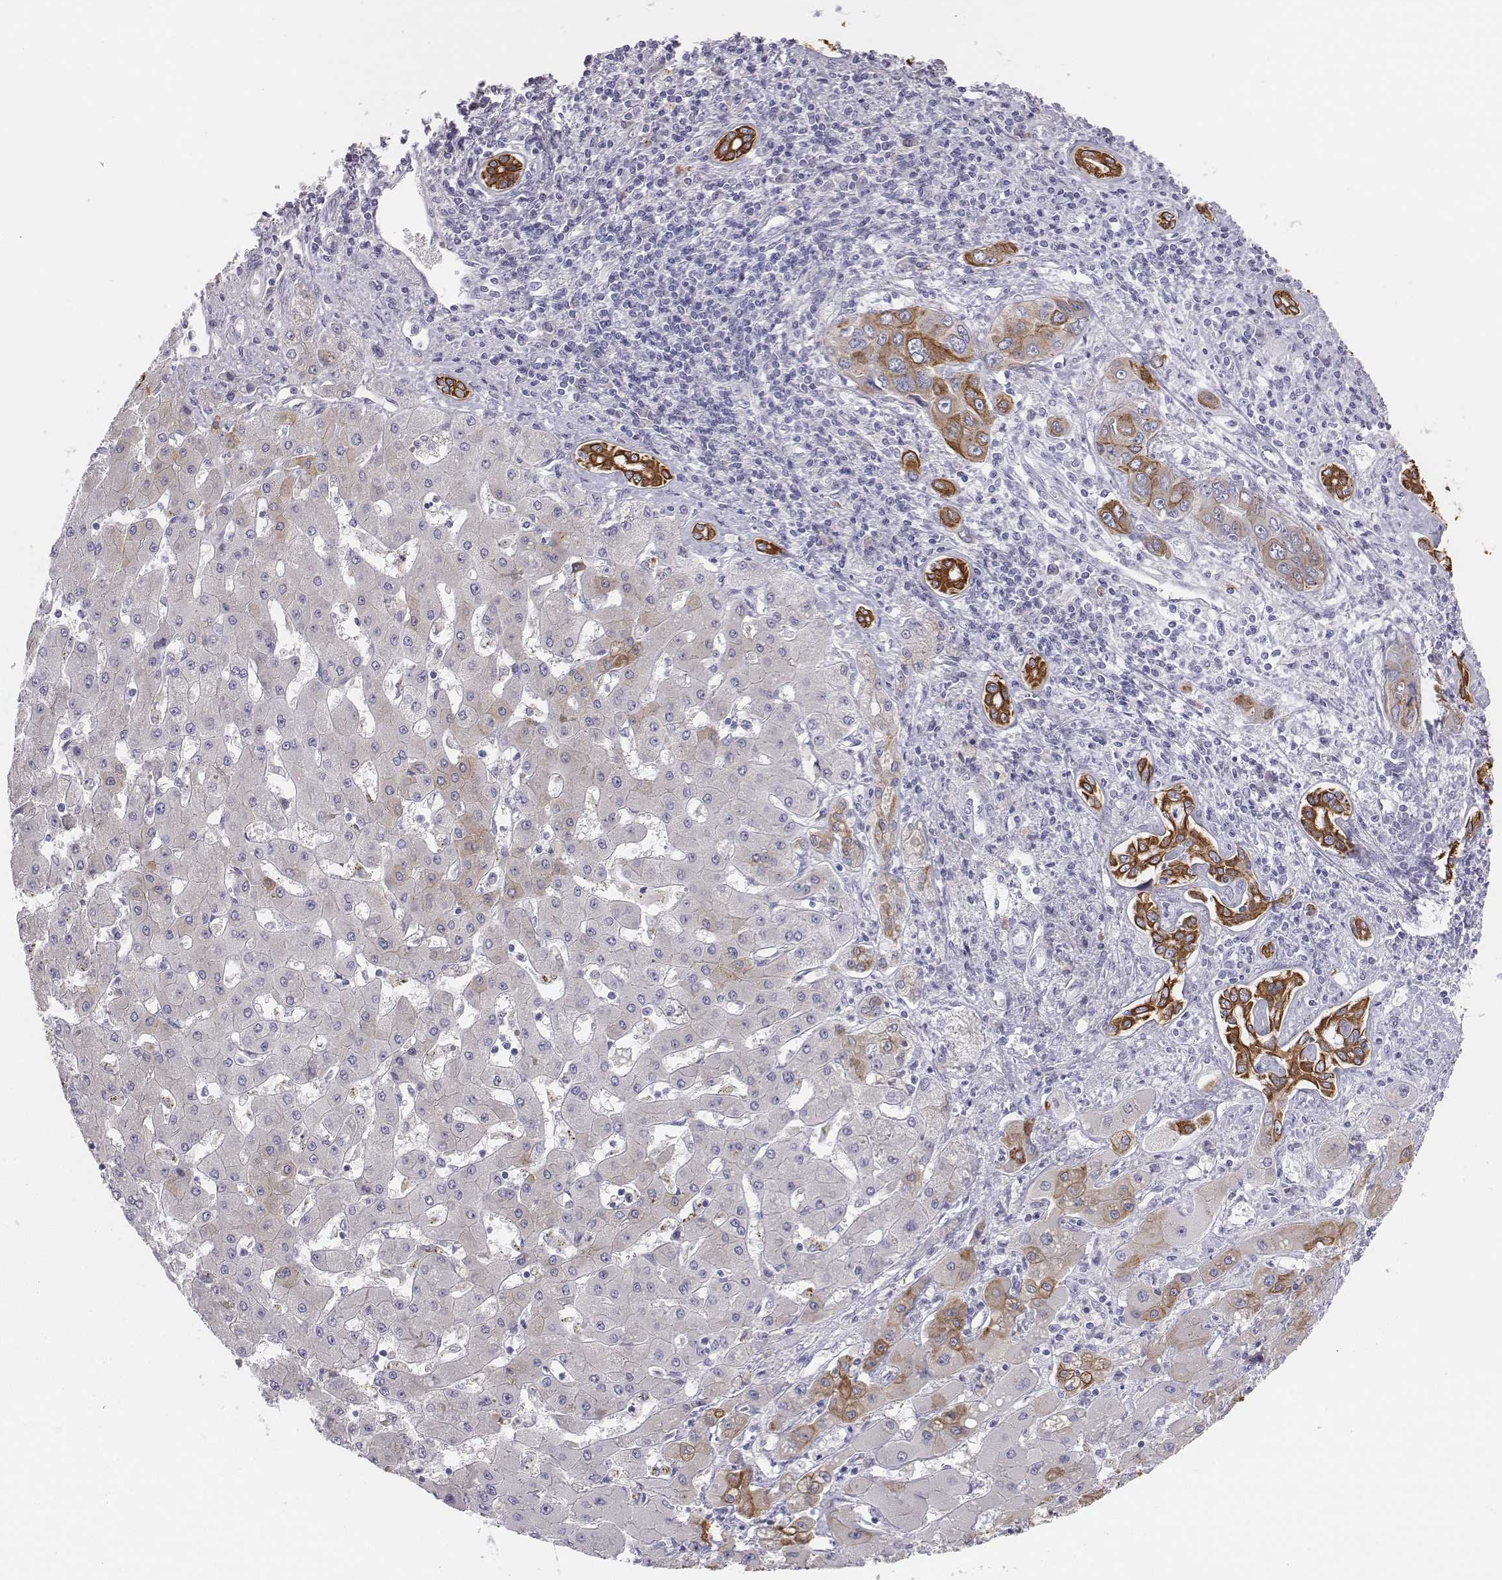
{"staining": {"intensity": "moderate", "quantity": "25%-75%", "location": "cytoplasmic/membranous"}, "tissue": "liver cancer", "cell_type": "Tumor cells", "image_type": "cancer", "snomed": [{"axis": "morphology", "description": "Cholangiocarcinoma"}, {"axis": "topography", "description": "Liver"}], "caption": "High-magnification brightfield microscopy of liver cancer stained with DAB (brown) and counterstained with hematoxylin (blue). tumor cells exhibit moderate cytoplasmic/membranous staining is present in about25%-75% of cells.", "gene": "CHST14", "patient": {"sex": "male", "age": 67}}